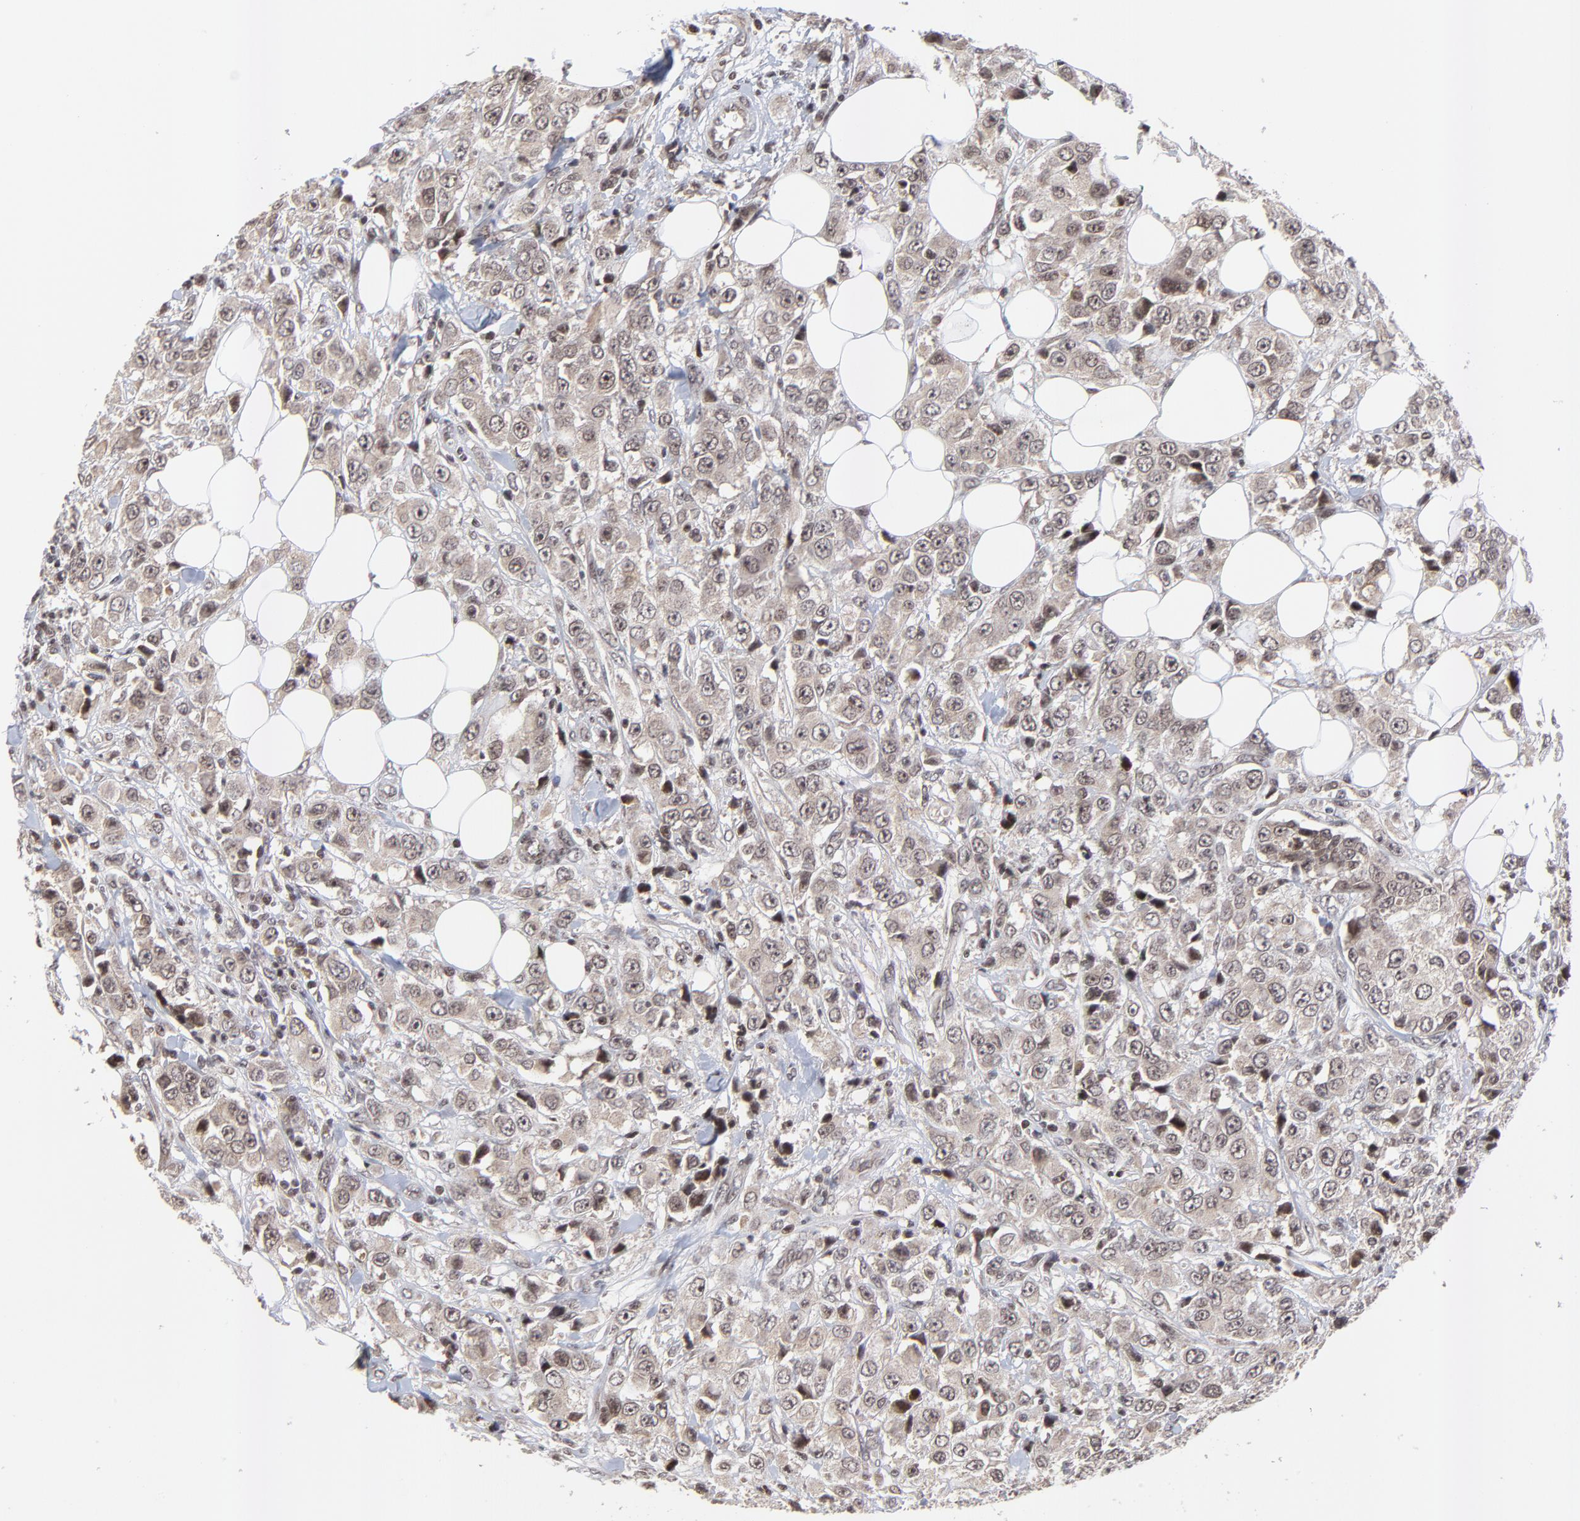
{"staining": {"intensity": "moderate", "quantity": ">75%", "location": "cytoplasmic/membranous,nuclear"}, "tissue": "breast cancer", "cell_type": "Tumor cells", "image_type": "cancer", "snomed": [{"axis": "morphology", "description": "Duct carcinoma"}, {"axis": "topography", "description": "Breast"}], "caption": "Protein analysis of intraductal carcinoma (breast) tissue shows moderate cytoplasmic/membranous and nuclear positivity in about >75% of tumor cells. The staining was performed using DAB to visualize the protein expression in brown, while the nuclei were stained in blue with hematoxylin (Magnification: 20x).", "gene": "ZNF777", "patient": {"sex": "female", "age": 58}}